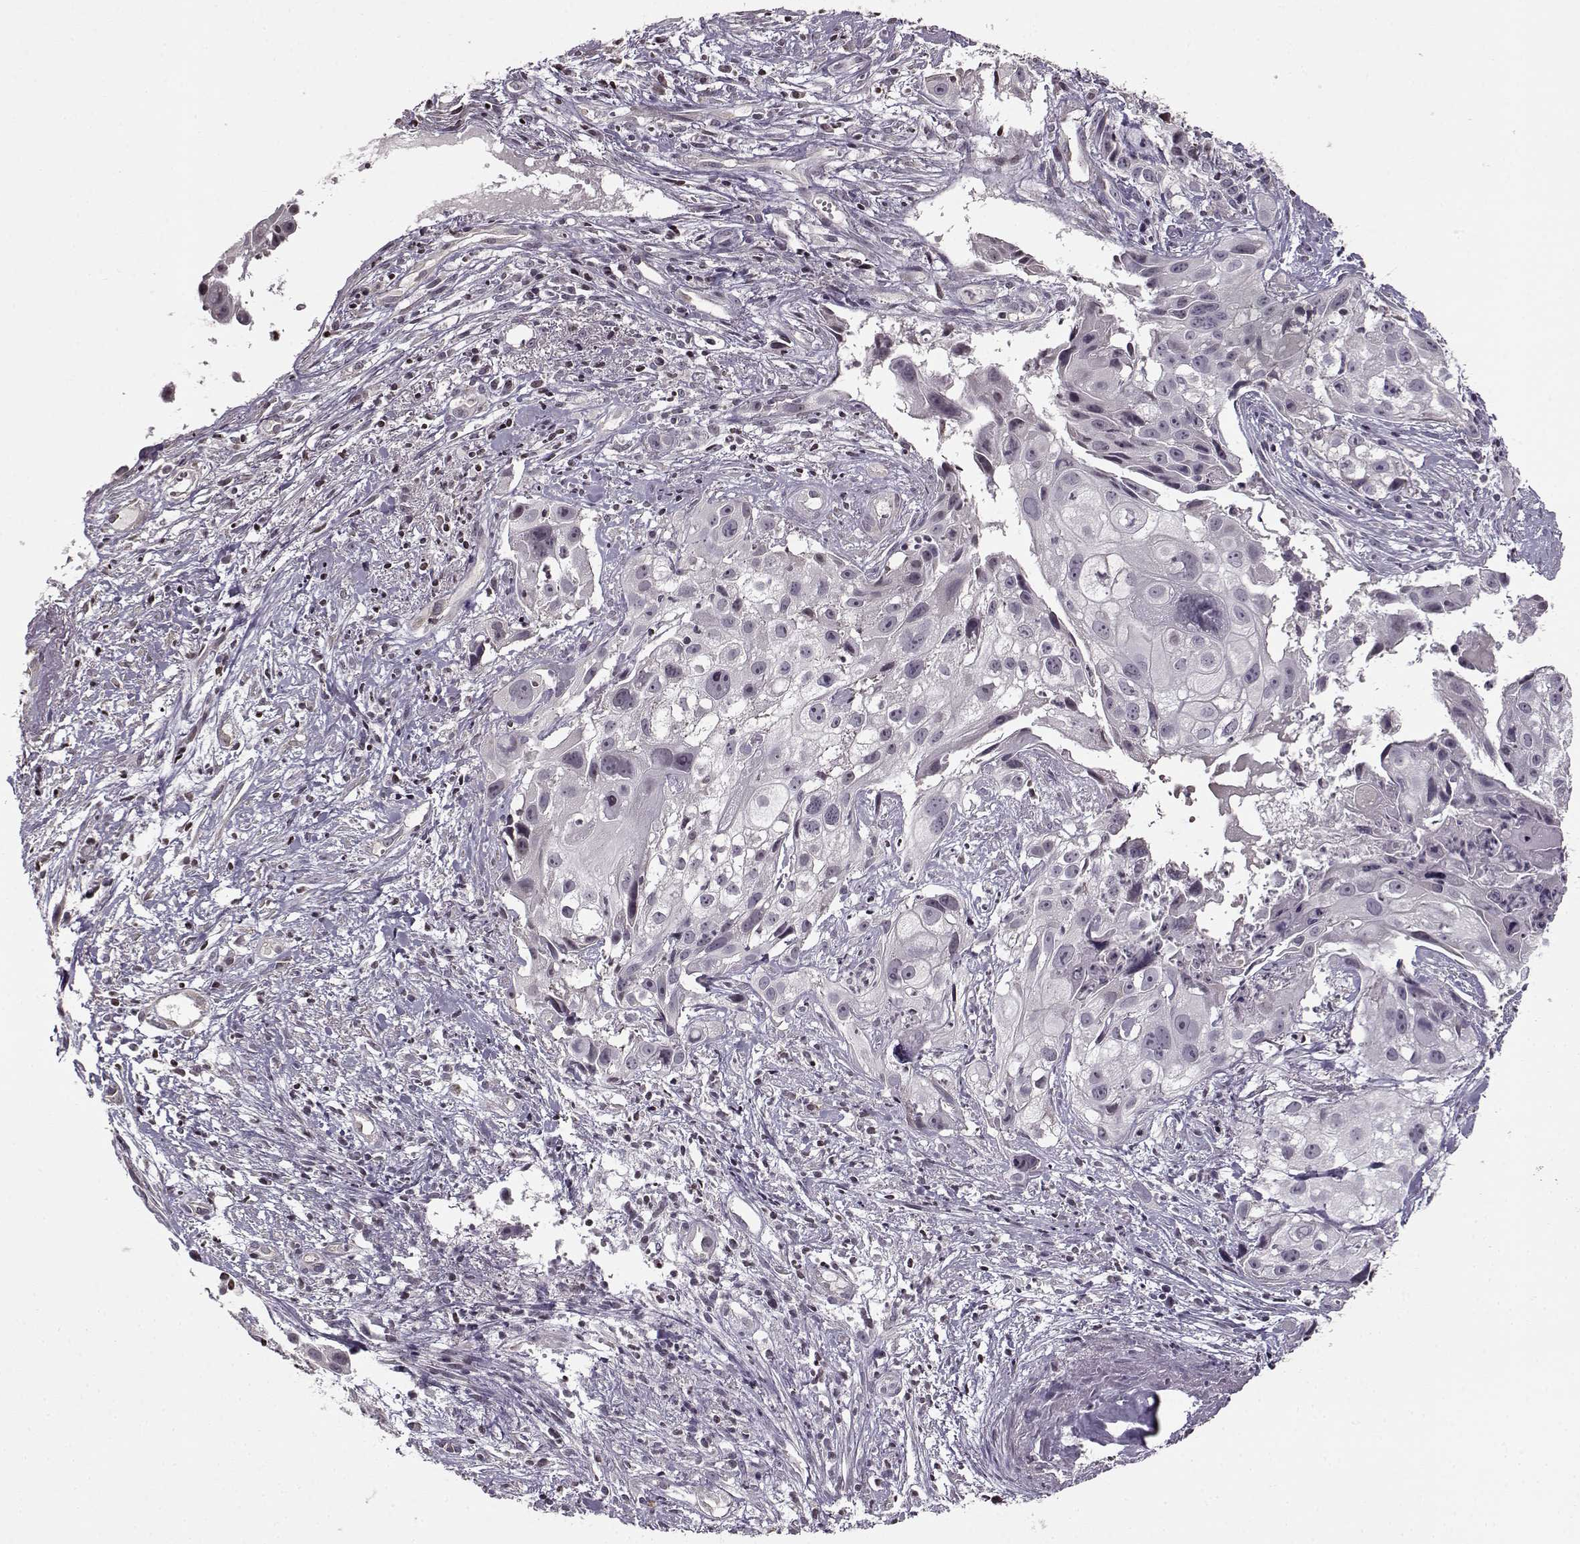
{"staining": {"intensity": "negative", "quantity": "none", "location": "none"}, "tissue": "cervical cancer", "cell_type": "Tumor cells", "image_type": "cancer", "snomed": [{"axis": "morphology", "description": "Squamous cell carcinoma, NOS"}, {"axis": "topography", "description": "Cervix"}], "caption": "This histopathology image is of cervical cancer (squamous cell carcinoma) stained with immunohistochemistry (IHC) to label a protein in brown with the nuclei are counter-stained blue. There is no expression in tumor cells. Brightfield microscopy of IHC stained with DAB (3,3'-diaminobenzidine) (brown) and hematoxylin (blue), captured at high magnification.", "gene": "FSHB", "patient": {"sex": "female", "age": 53}}